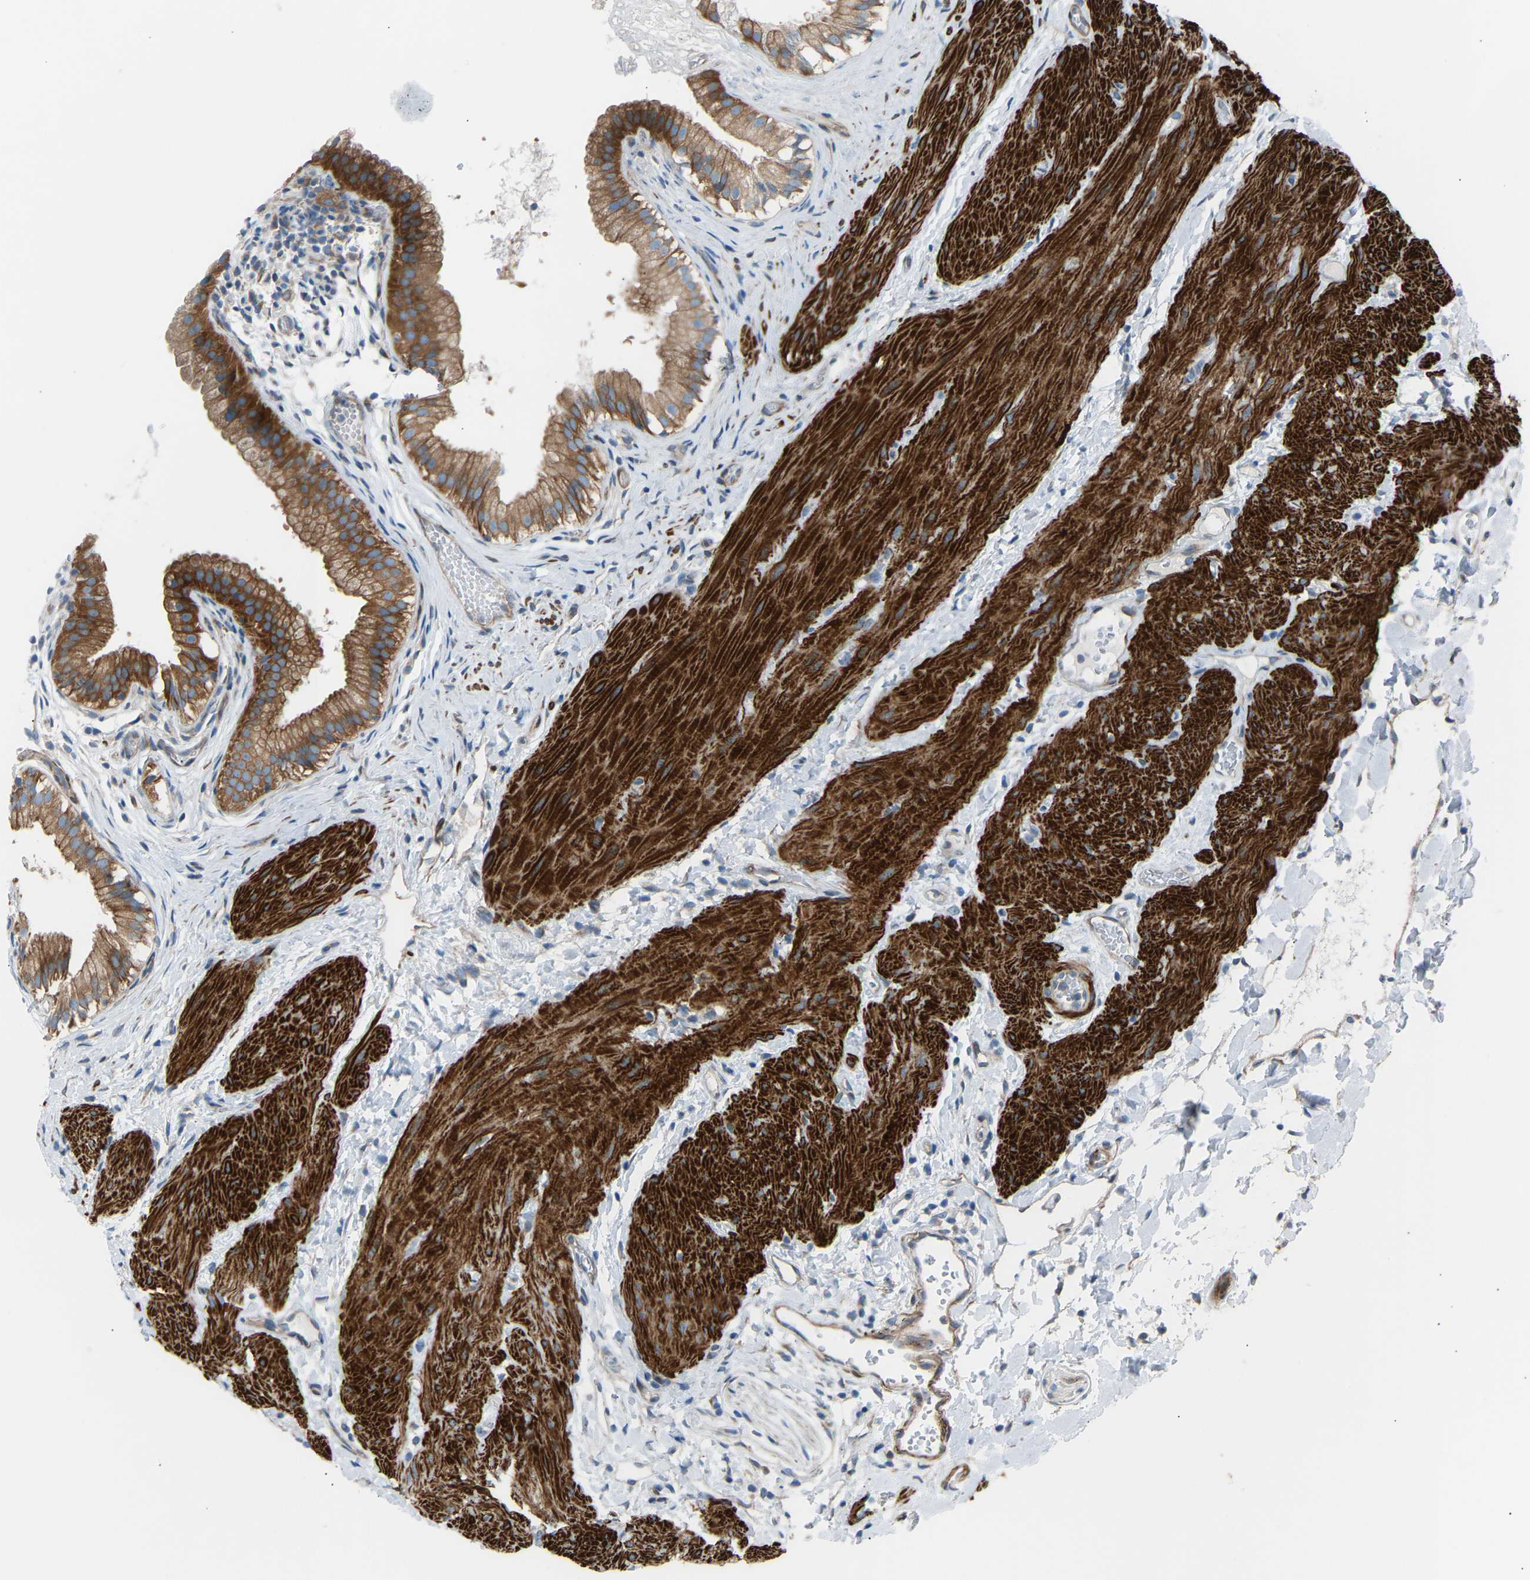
{"staining": {"intensity": "strong", "quantity": ">75%", "location": "cytoplasmic/membranous"}, "tissue": "gallbladder", "cell_type": "Glandular cells", "image_type": "normal", "snomed": [{"axis": "morphology", "description": "Normal tissue, NOS"}, {"axis": "topography", "description": "Gallbladder"}], "caption": "IHC (DAB (3,3'-diaminobenzidine)) staining of unremarkable human gallbladder shows strong cytoplasmic/membranous protein staining in about >75% of glandular cells.", "gene": "VPS41", "patient": {"sex": "female", "age": 26}}